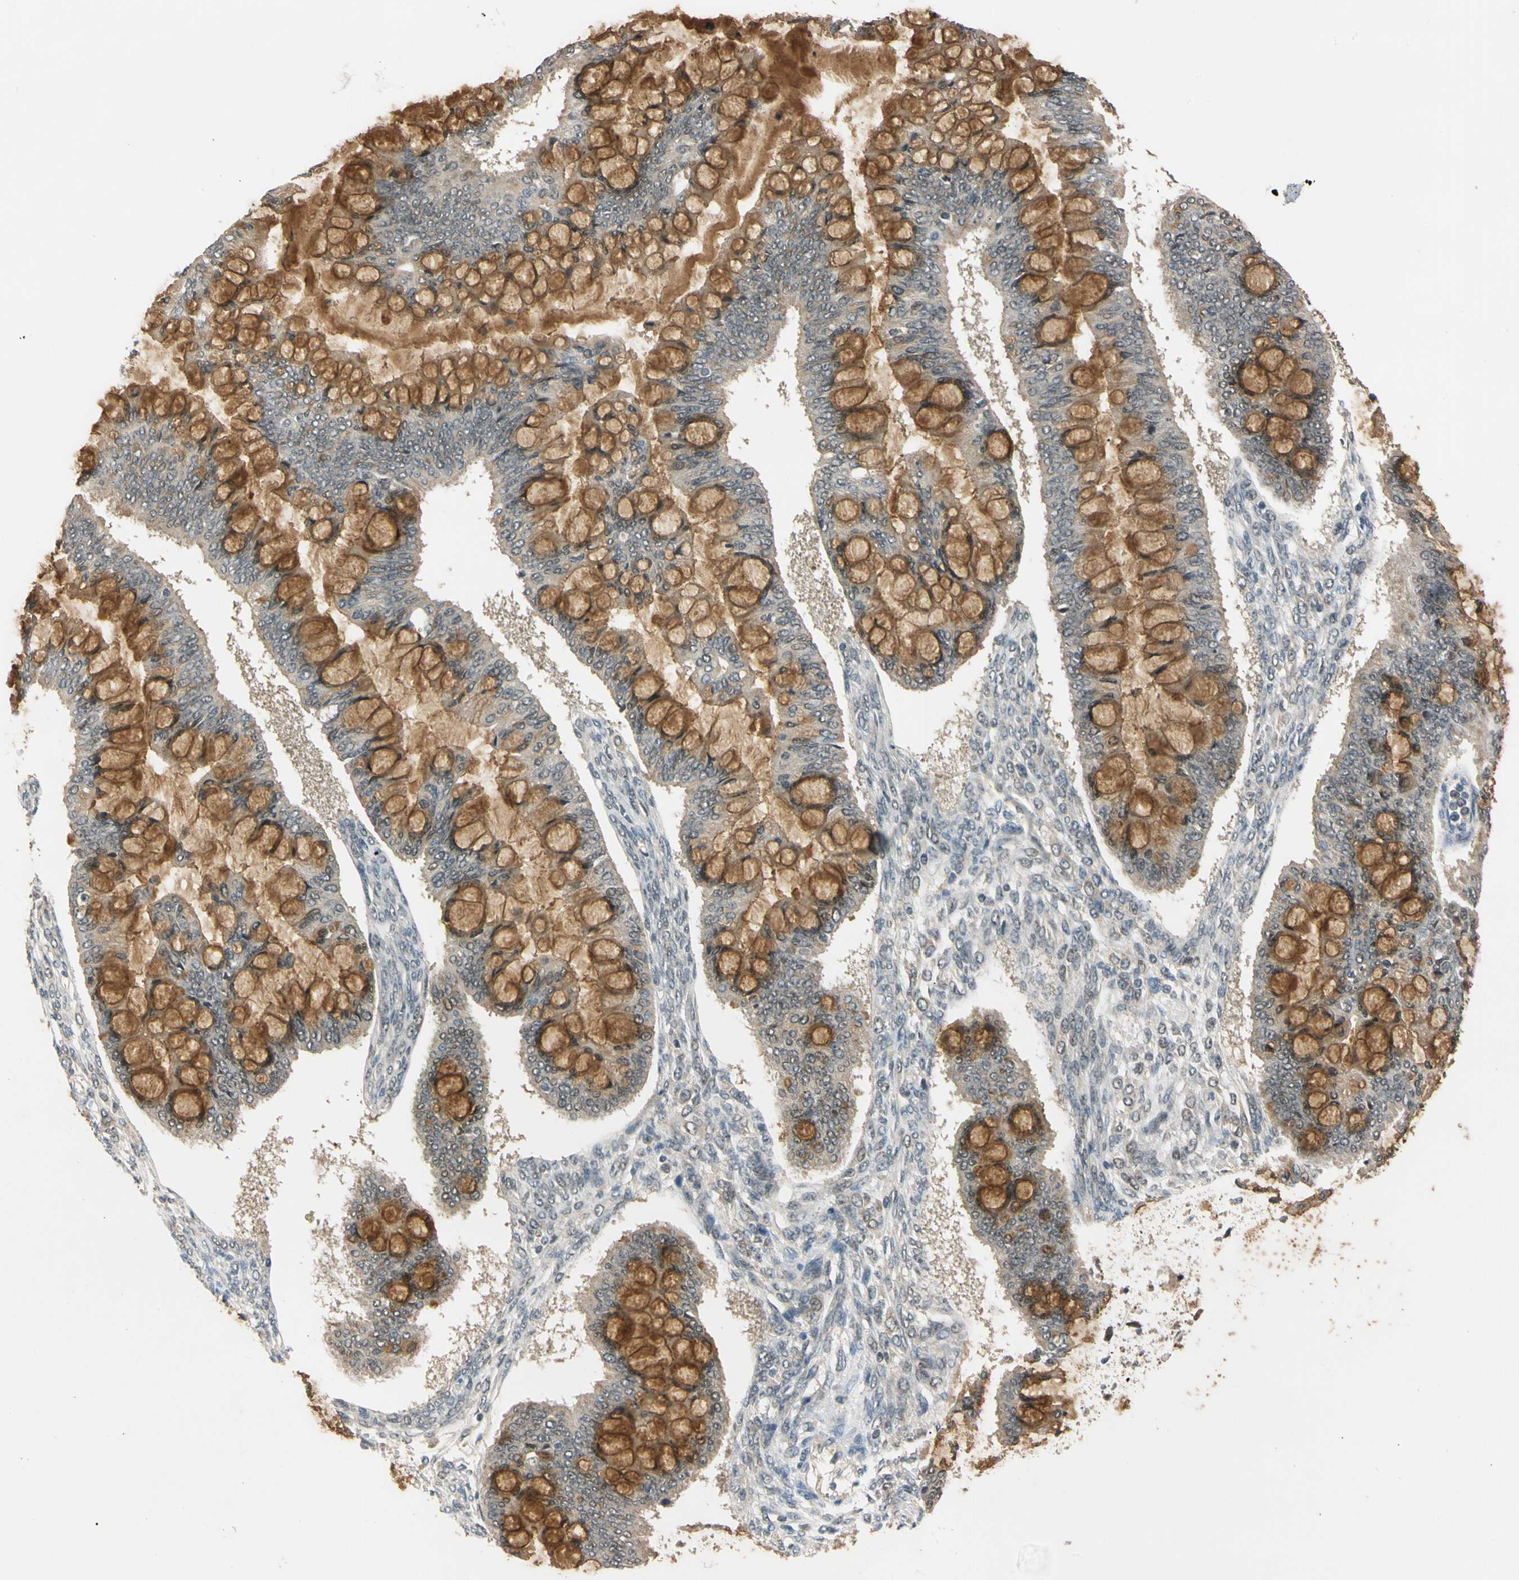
{"staining": {"intensity": "strong", "quantity": ">75%", "location": "cytoplasmic/membranous"}, "tissue": "ovarian cancer", "cell_type": "Tumor cells", "image_type": "cancer", "snomed": [{"axis": "morphology", "description": "Cystadenocarcinoma, mucinous, NOS"}, {"axis": "topography", "description": "Ovary"}], "caption": "This is an image of immunohistochemistry (IHC) staining of ovarian mucinous cystadenocarcinoma, which shows strong staining in the cytoplasmic/membranous of tumor cells.", "gene": "RIOX2", "patient": {"sex": "female", "age": 73}}